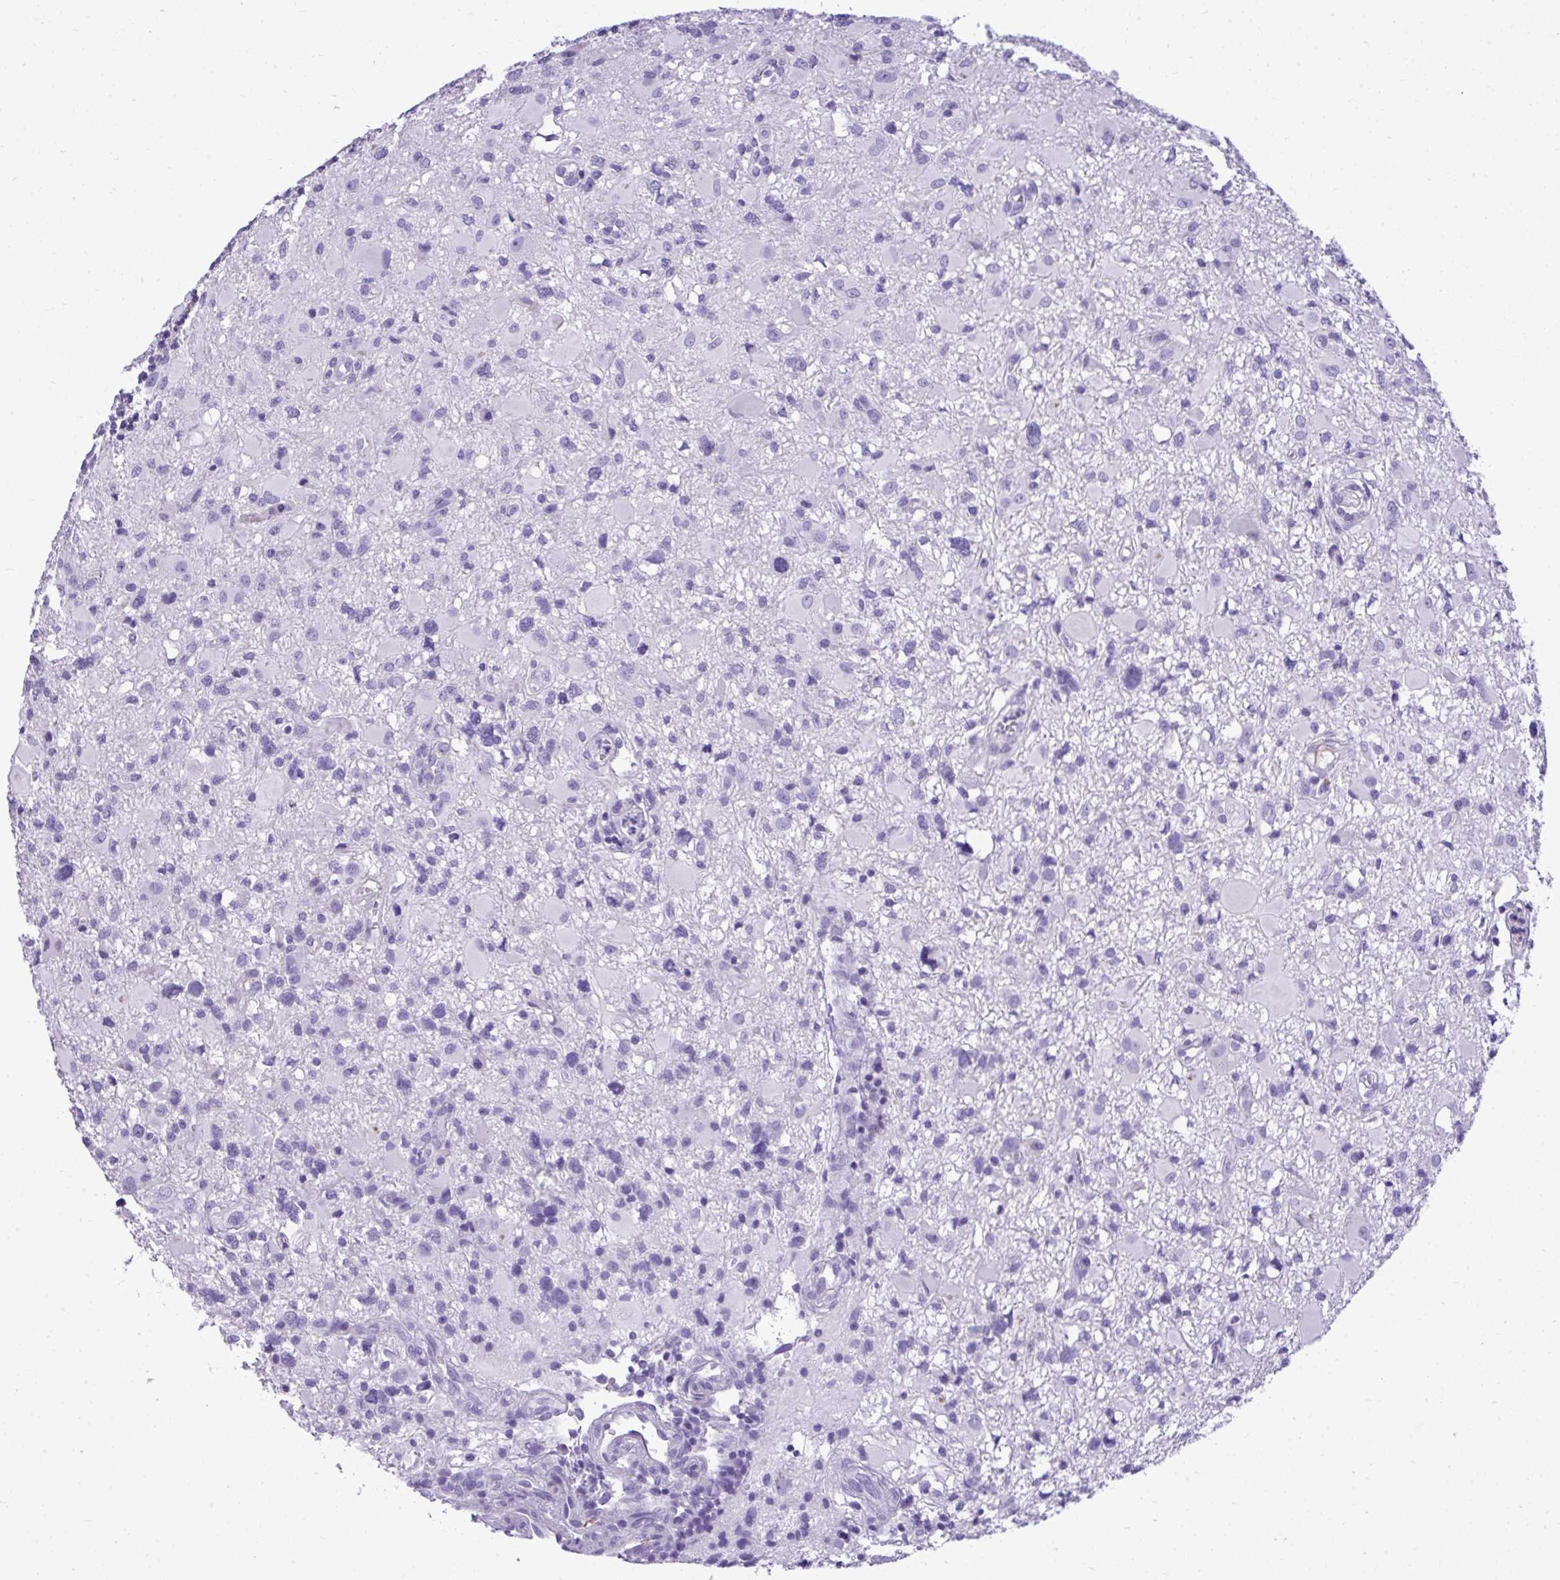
{"staining": {"intensity": "negative", "quantity": "none", "location": "none"}, "tissue": "glioma", "cell_type": "Tumor cells", "image_type": "cancer", "snomed": [{"axis": "morphology", "description": "Glioma, malignant, High grade"}, {"axis": "topography", "description": "Brain"}], "caption": "Photomicrograph shows no protein positivity in tumor cells of malignant glioma (high-grade) tissue. (Stains: DAB IHC with hematoxylin counter stain, Microscopy: brightfield microscopy at high magnification).", "gene": "ST6GALNAC3", "patient": {"sex": "male", "age": 54}}